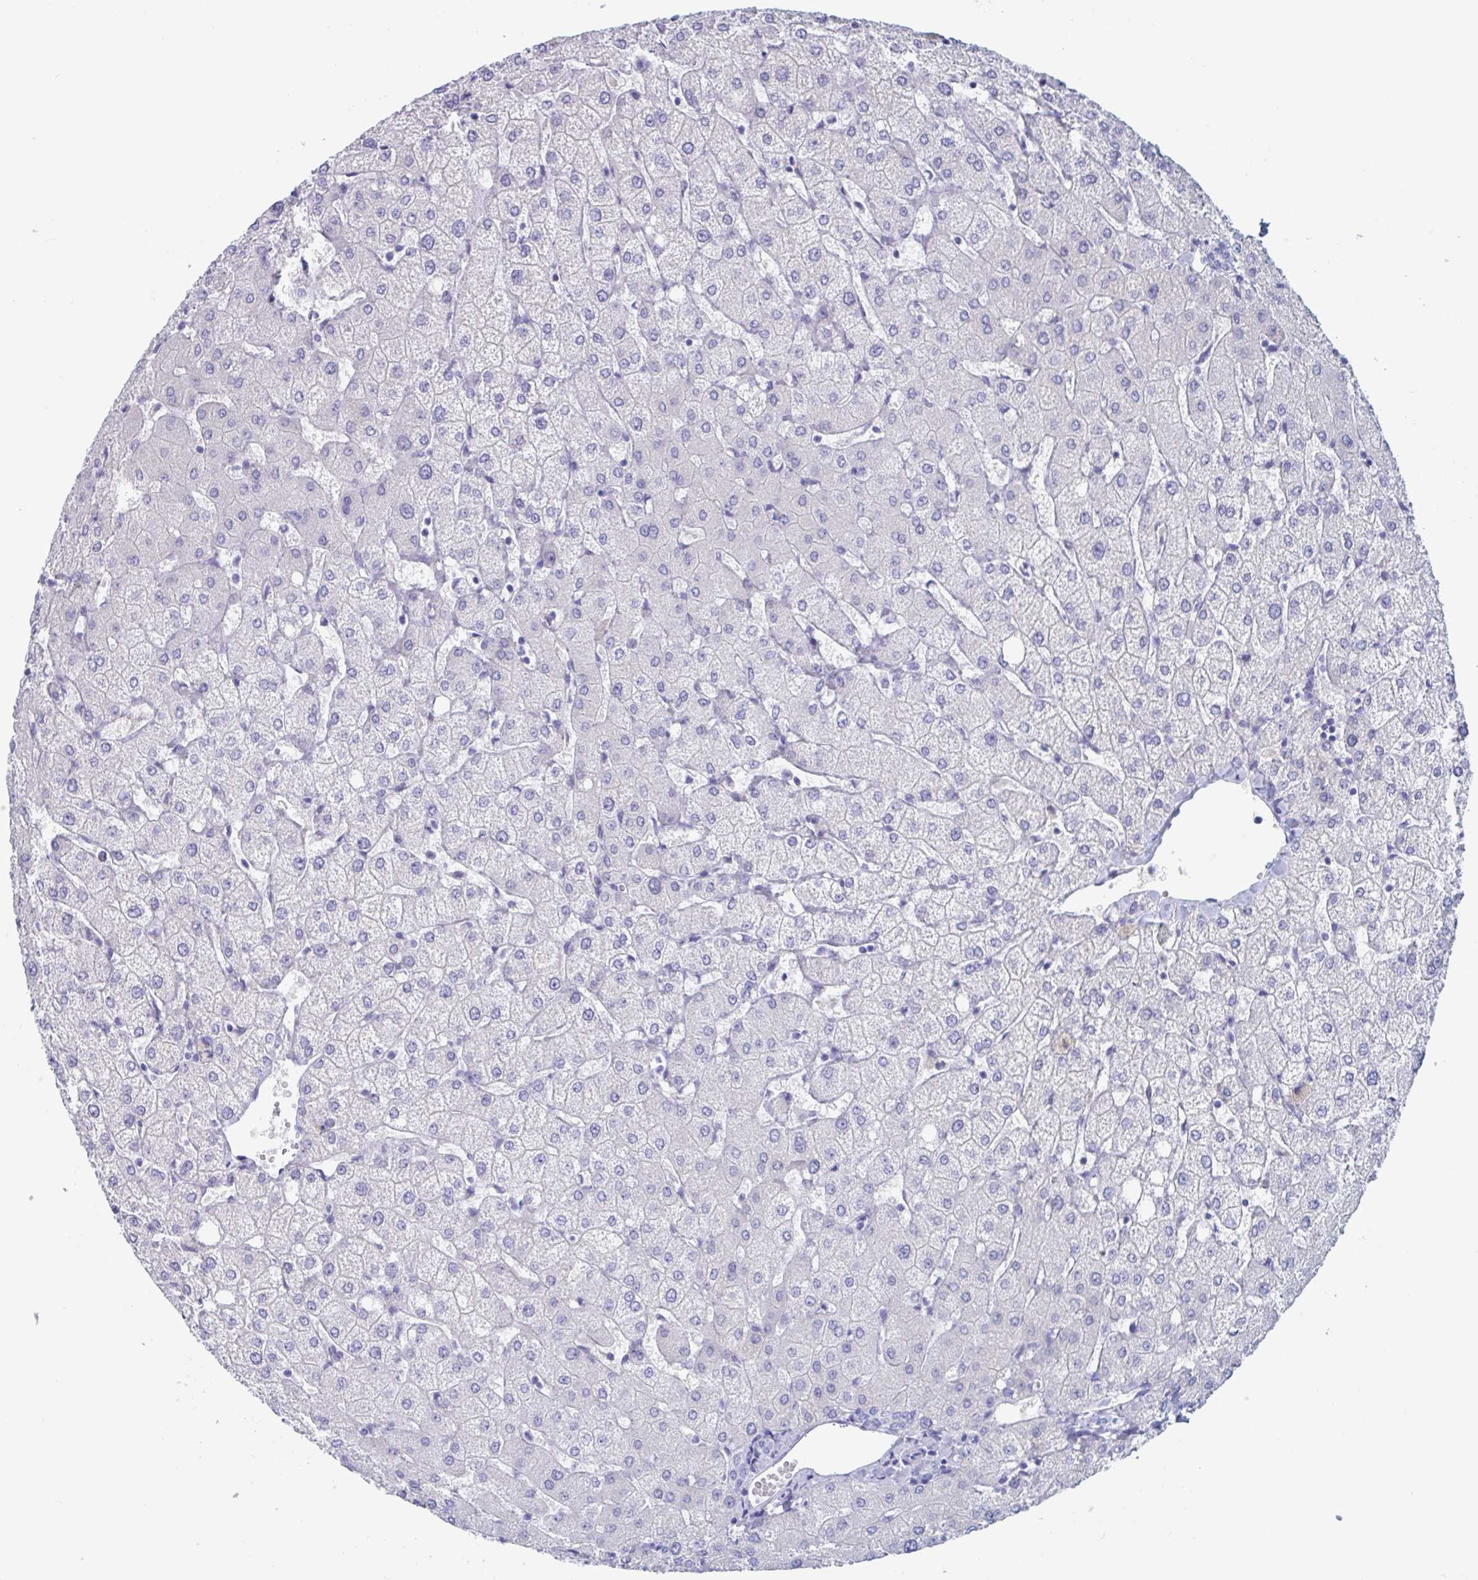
{"staining": {"intensity": "negative", "quantity": "none", "location": "none"}, "tissue": "liver", "cell_type": "Cholangiocytes", "image_type": "normal", "snomed": [{"axis": "morphology", "description": "Normal tissue, NOS"}, {"axis": "topography", "description": "Liver"}], "caption": "Cholangiocytes show no significant protein staining in benign liver.", "gene": "DPEP3", "patient": {"sex": "female", "age": 54}}